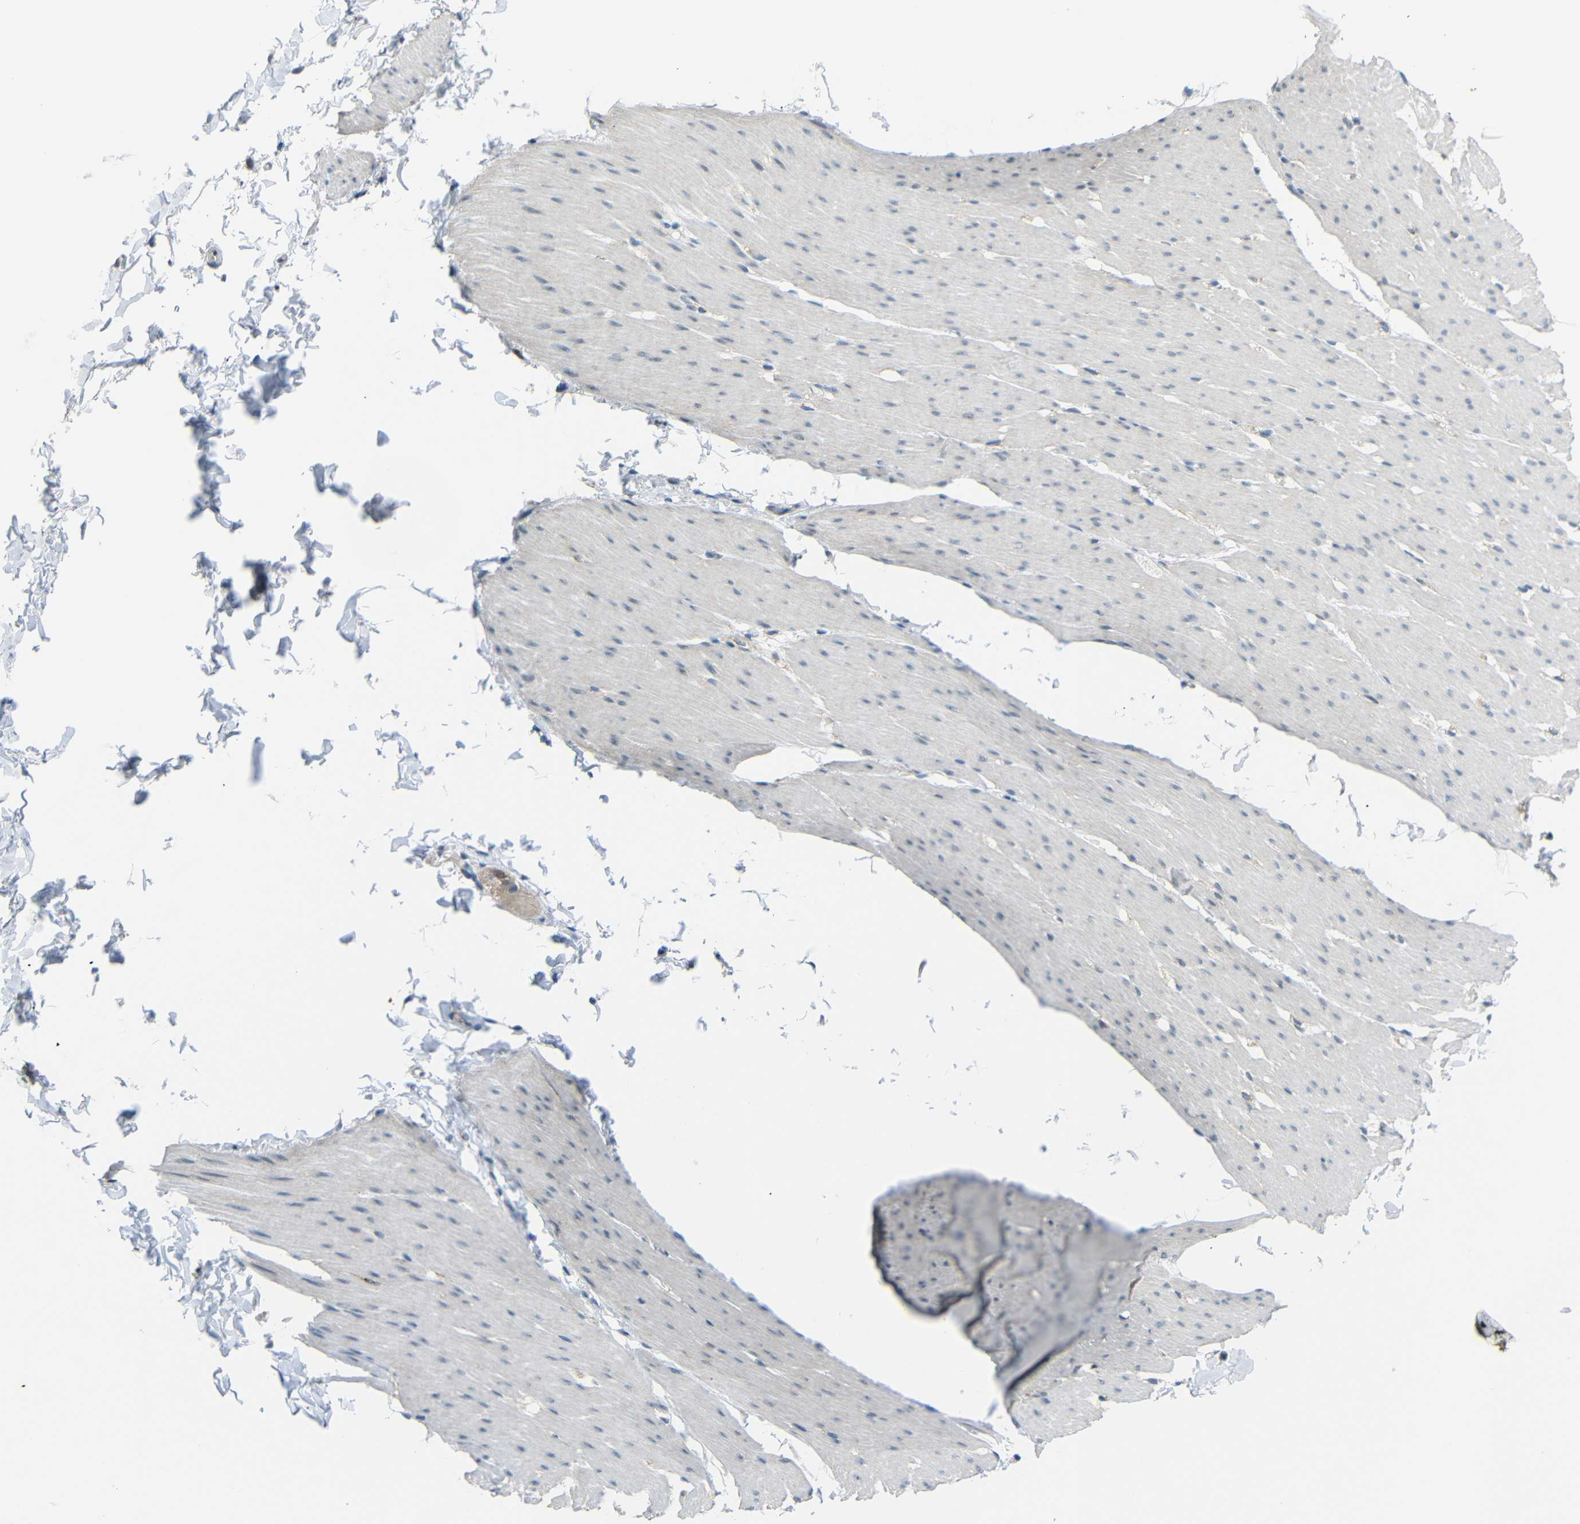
{"staining": {"intensity": "weak", "quantity": "<25%", "location": "nuclear"}, "tissue": "smooth muscle", "cell_type": "Smooth muscle cells", "image_type": "normal", "snomed": [{"axis": "morphology", "description": "Normal tissue, NOS"}, {"axis": "topography", "description": "Smooth muscle"}, {"axis": "topography", "description": "Colon"}], "caption": "Immunohistochemistry (IHC) photomicrograph of unremarkable smooth muscle: human smooth muscle stained with DAB shows no significant protein expression in smooth muscle cells.", "gene": "GPR158", "patient": {"sex": "male", "age": 67}}